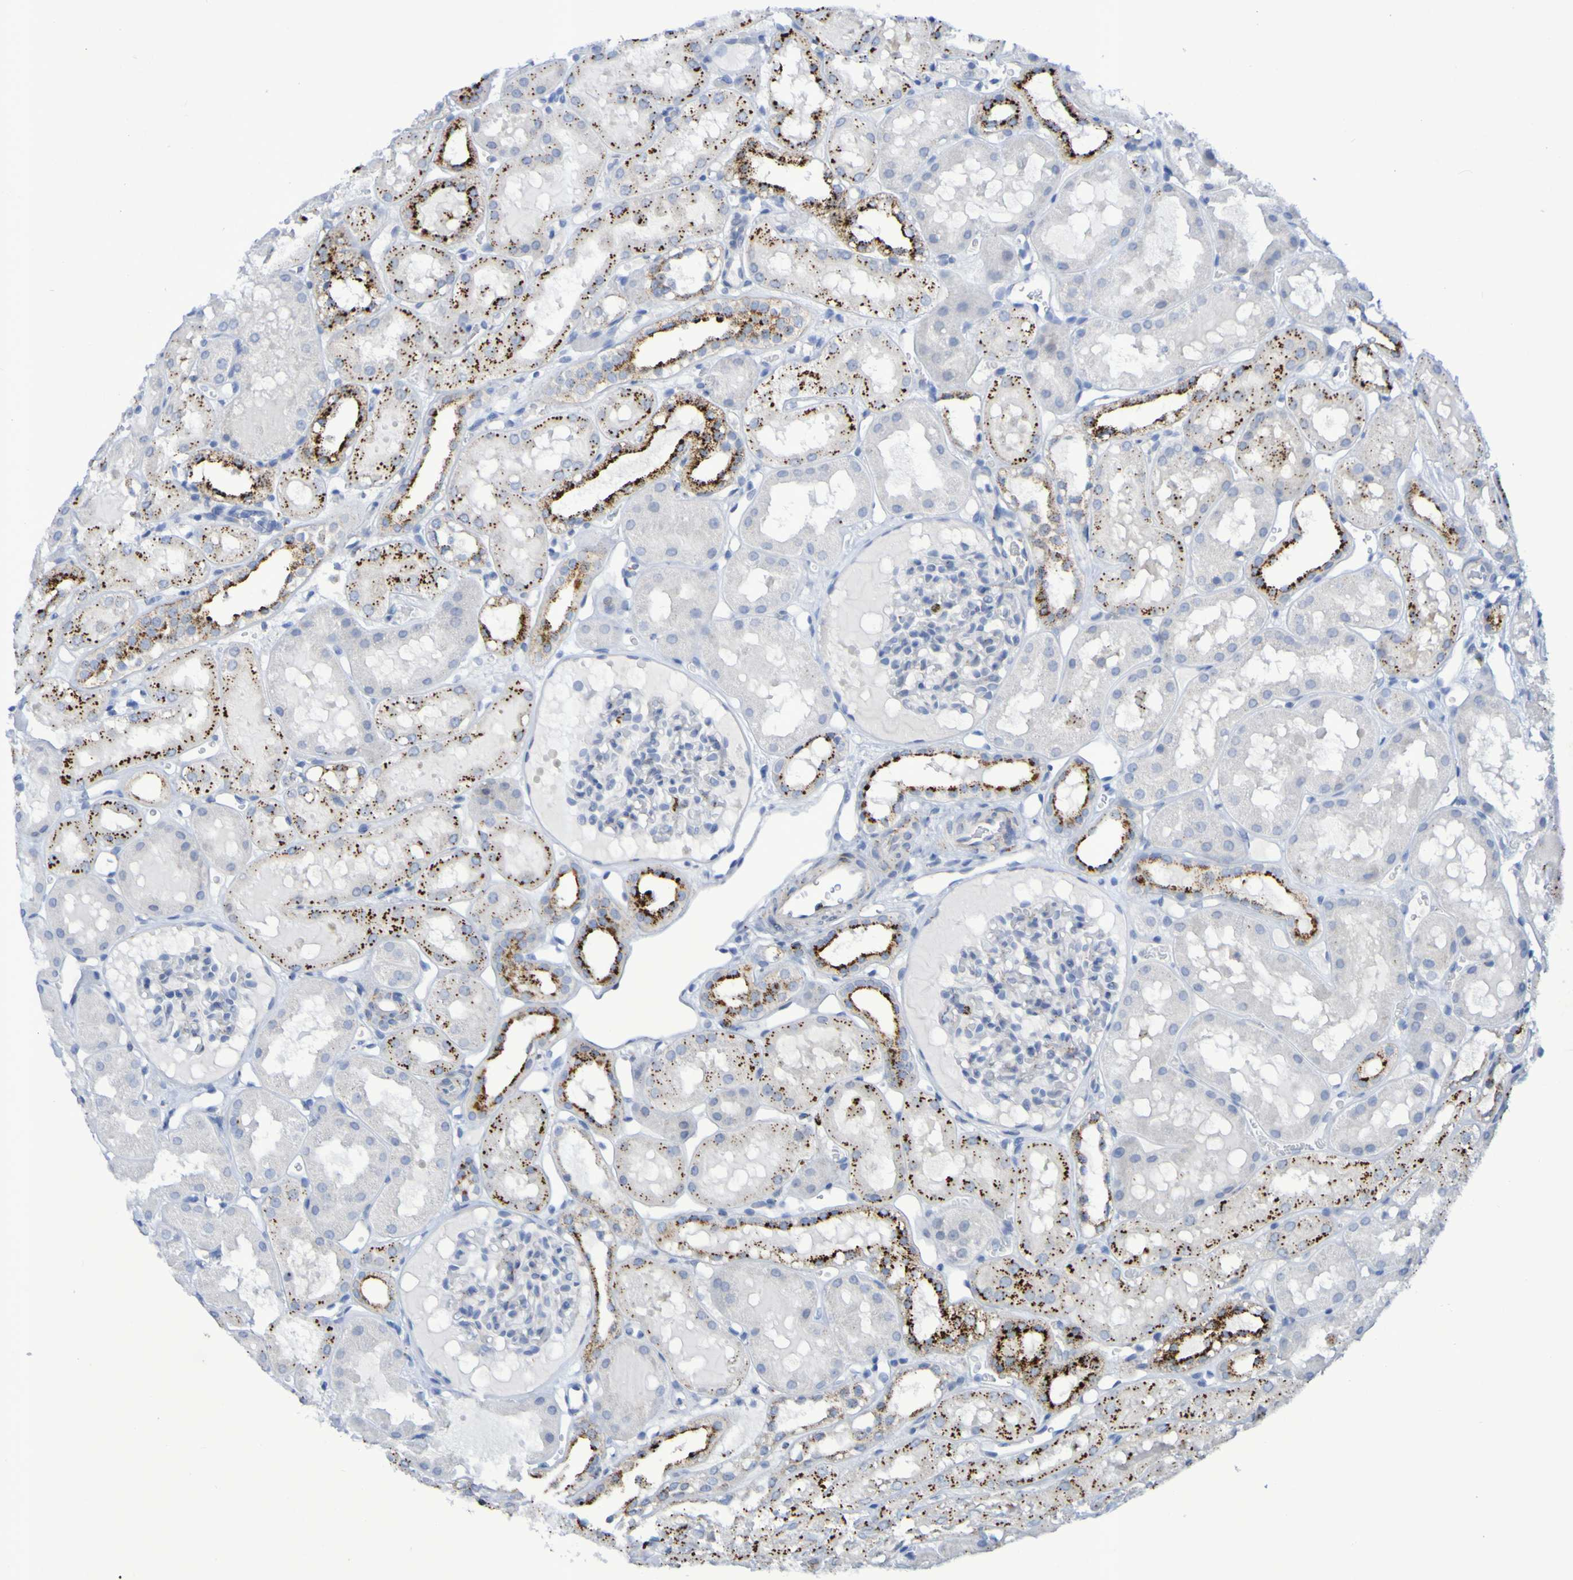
{"staining": {"intensity": "moderate", "quantity": "<25%", "location": "cytoplasmic/membranous"}, "tissue": "kidney", "cell_type": "Cells in glomeruli", "image_type": "normal", "snomed": [{"axis": "morphology", "description": "Normal tissue, NOS"}, {"axis": "topography", "description": "Kidney"}, {"axis": "topography", "description": "Urinary bladder"}], "caption": "A high-resolution micrograph shows IHC staining of normal kidney, which exhibits moderate cytoplasmic/membranous positivity in about <25% of cells in glomeruli.", "gene": "TPH1", "patient": {"sex": "male", "age": 16}}